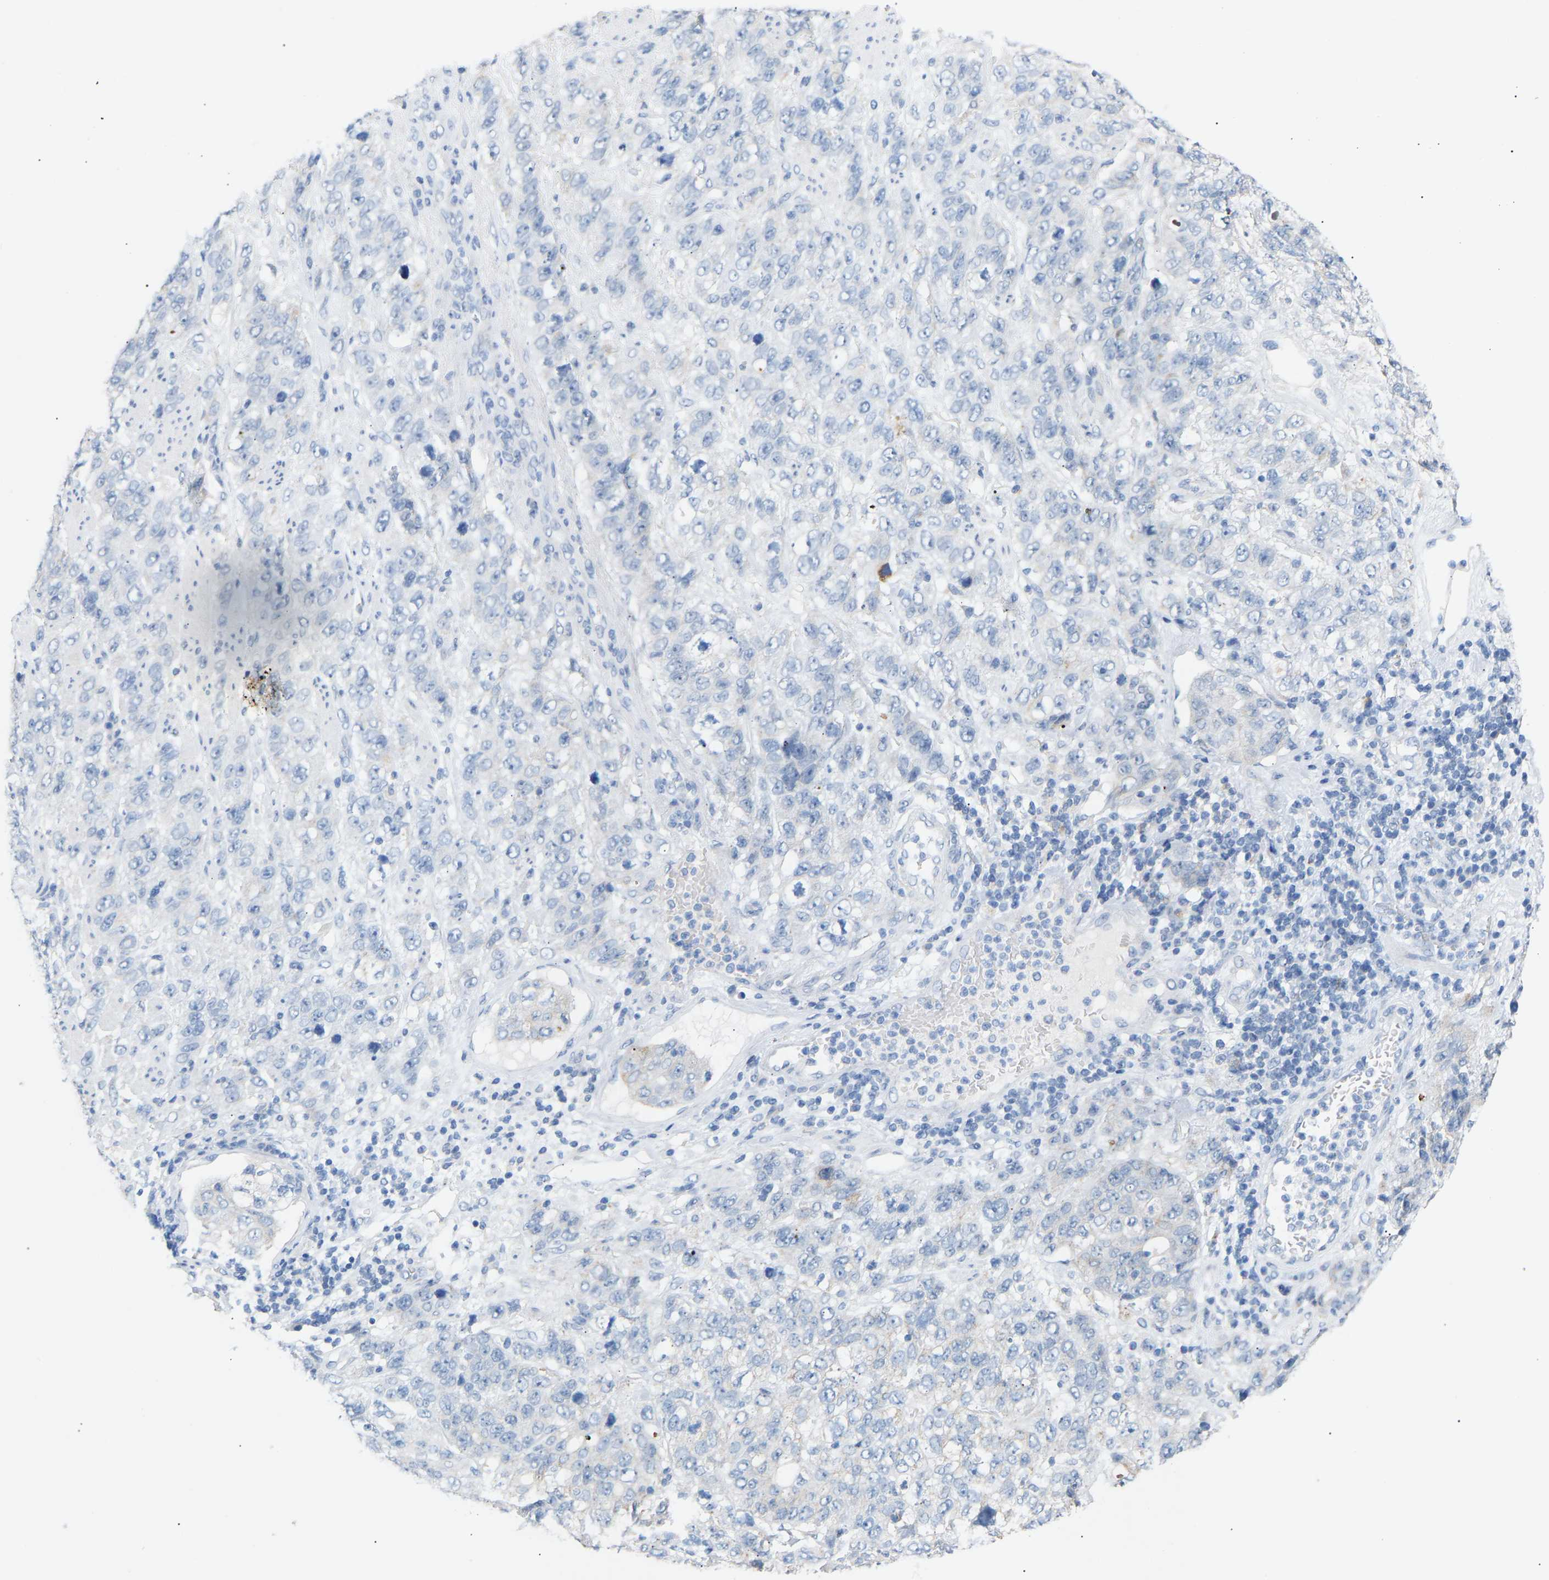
{"staining": {"intensity": "negative", "quantity": "none", "location": "none"}, "tissue": "stomach cancer", "cell_type": "Tumor cells", "image_type": "cancer", "snomed": [{"axis": "morphology", "description": "Adenocarcinoma, NOS"}, {"axis": "topography", "description": "Stomach"}], "caption": "DAB (3,3'-diaminobenzidine) immunohistochemical staining of human adenocarcinoma (stomach) displays no significant staining in tumor cells. (Stains: DAB (3,3'-diaminobenzidine) immunohistochemistry (IHC) with hematoxylin counter stain, Microscopy: brightfield microscopy at high magnification).", "gene": "PEX1", "patient": {"sex": "male", "age": 48}}